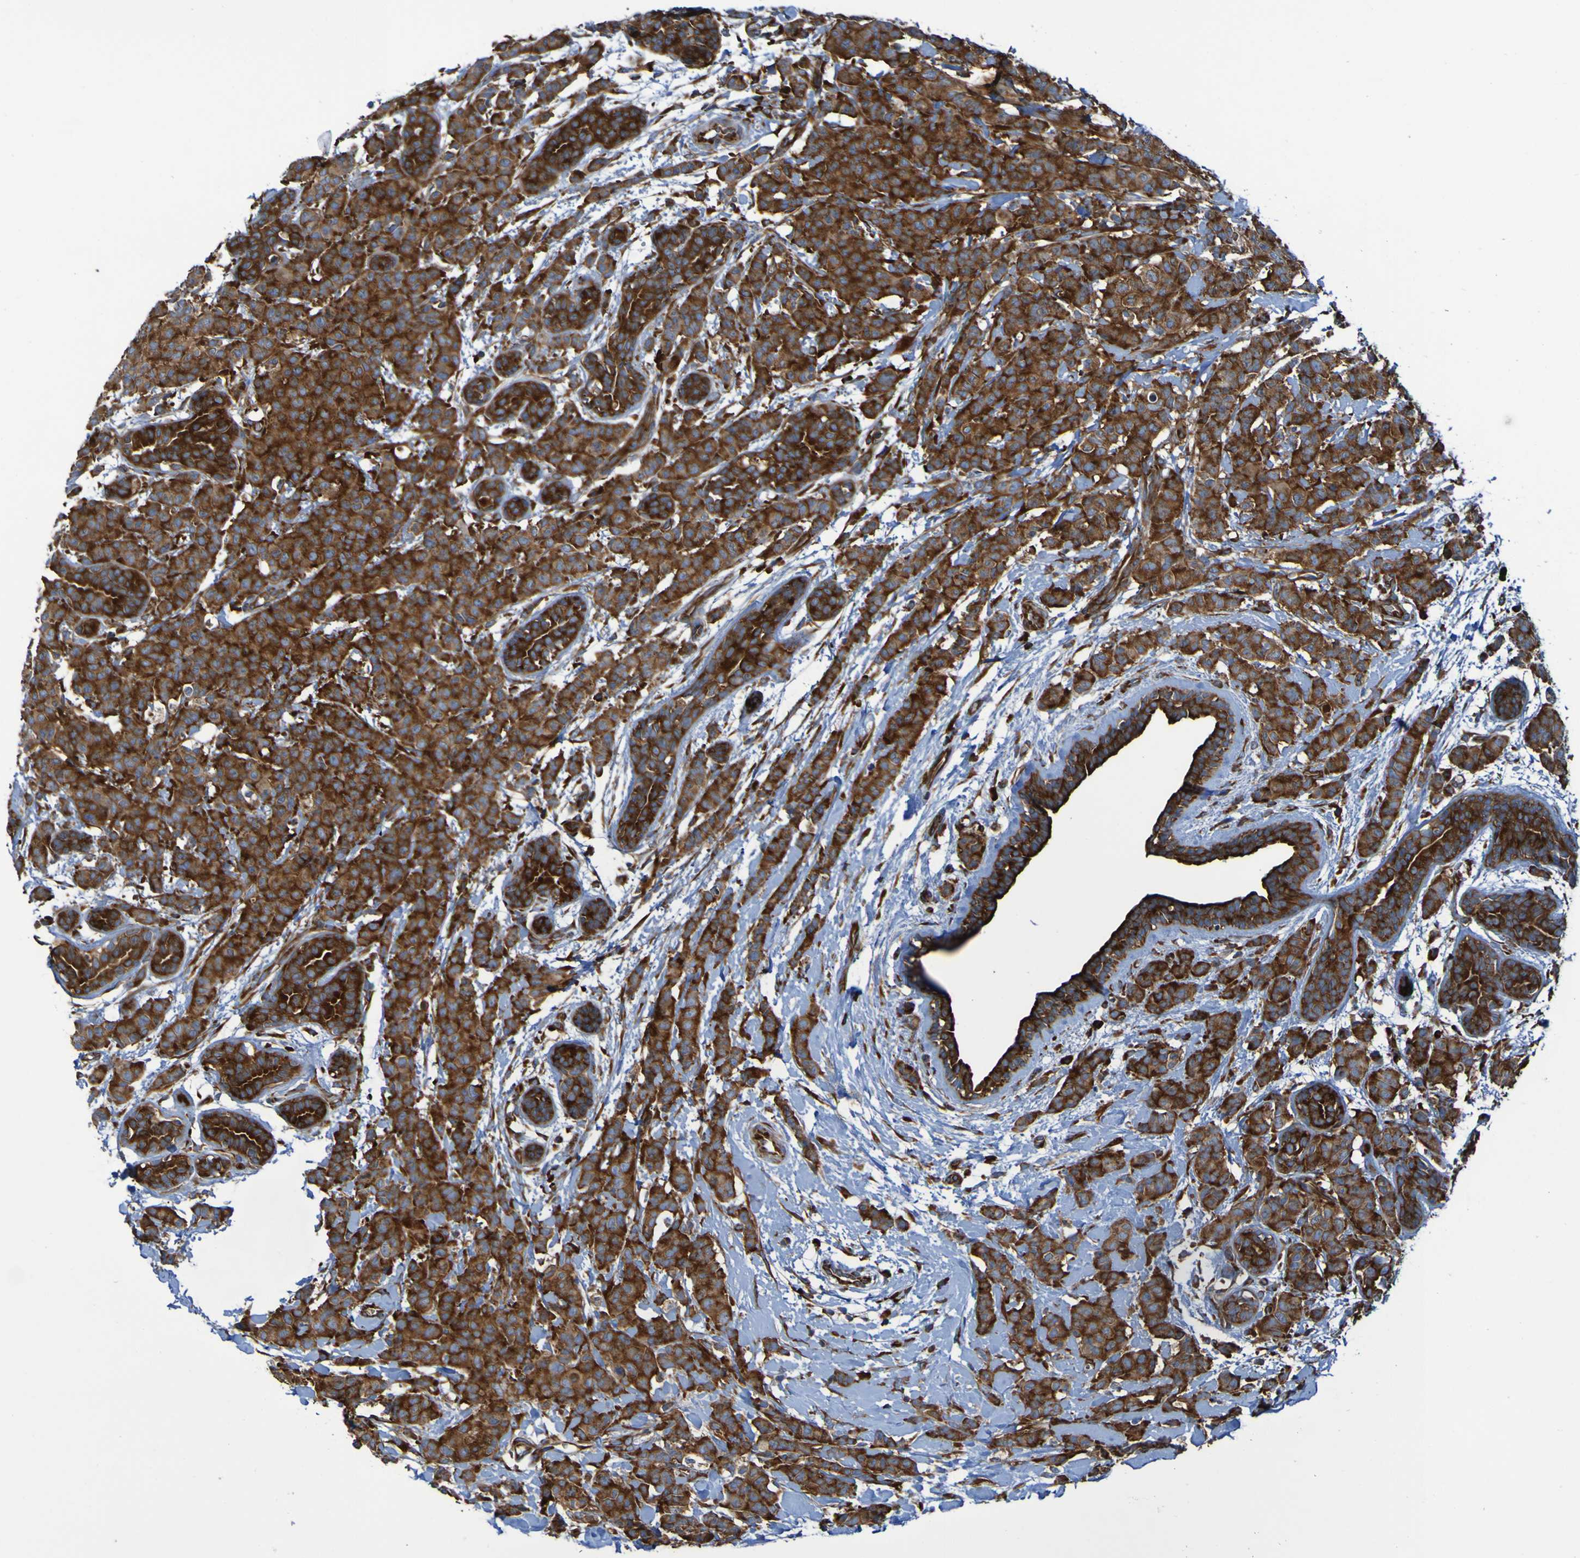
{"staining": {"intensity": "strong", "quantity": ">75%", "location": "cytoplasmic/membranous"}, "tissue": "breast cancer", "cell_type": "Tumor cells", "image_type": "cancer", "snomed": [{"axis": "morphology", "description": "Normal tissue, NOS"}, {"axis": "morphology", "description": "Duct carcinoma"}, {"axis": "topography", "description": "Breast"}], "caption": "This is an image of immunohistochemistry (IHC) staining of breast cancer, which shows strong expression in the cytoplasmic/membranous of tumor cells.", "gene": "RPL10", "patient": {"sex": "female", "age": 40}}